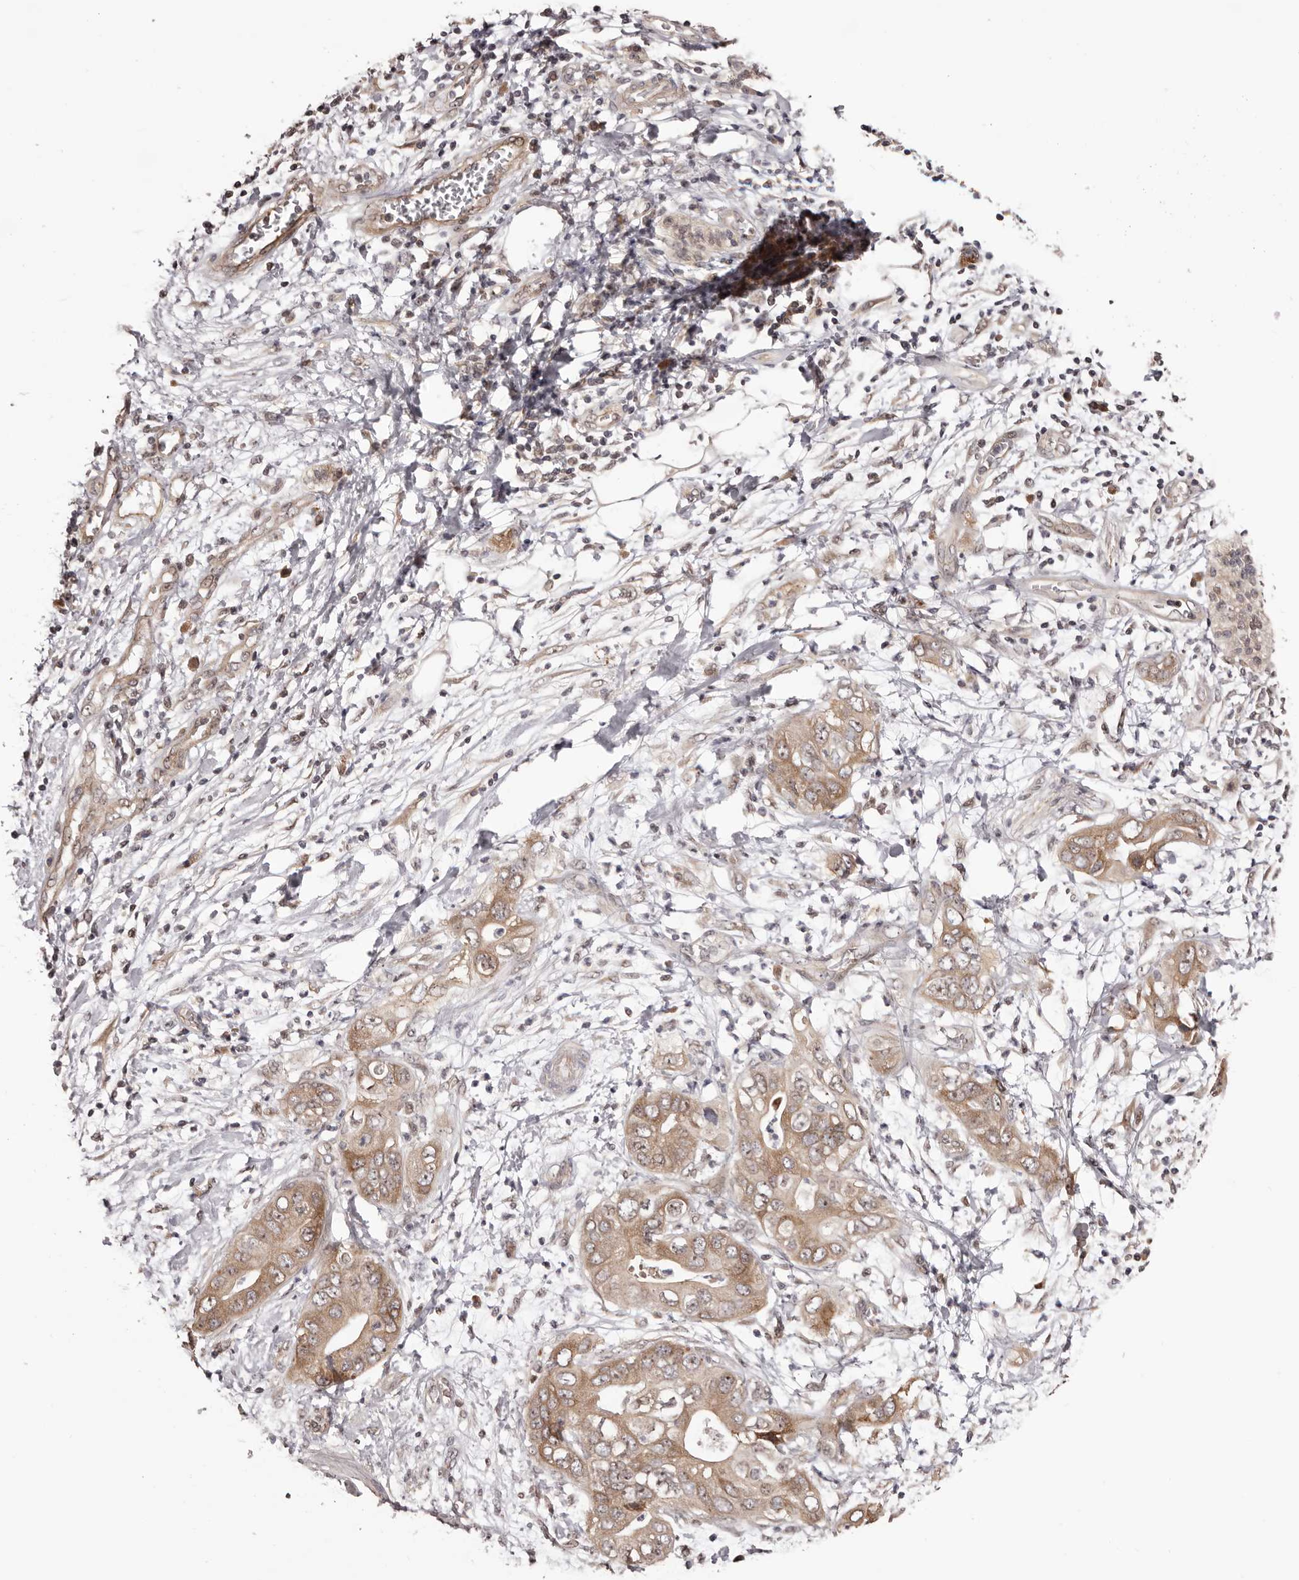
{"staining": {"intensity": "moderate", "quantity": ">75%", "location": "cytoplasmic/membranous,nuclear"}, "tissue": "pancreatic cancer", "cell_type": "Tumor cells", "image_type": "cancer", "snomed": [{"axis": "morphology", "description": "Adenocarcinoma, NOS"}, {"axis": "topography", "description": "Pancreas"}], "caption": "IHC micrograph of neoplastic tissue: human pancreatic cancer stained using immunohistochemistry (IHC) demonstrates medium levels of moderate protein expression localized specifically in the cytoplasmic/membranous and nuclear of tumor cells, appearing as a cytoplasmic/membranous and nuclear brown color.", "gene": "NOL12", "patient": {"sex": "female", "age": 78}}